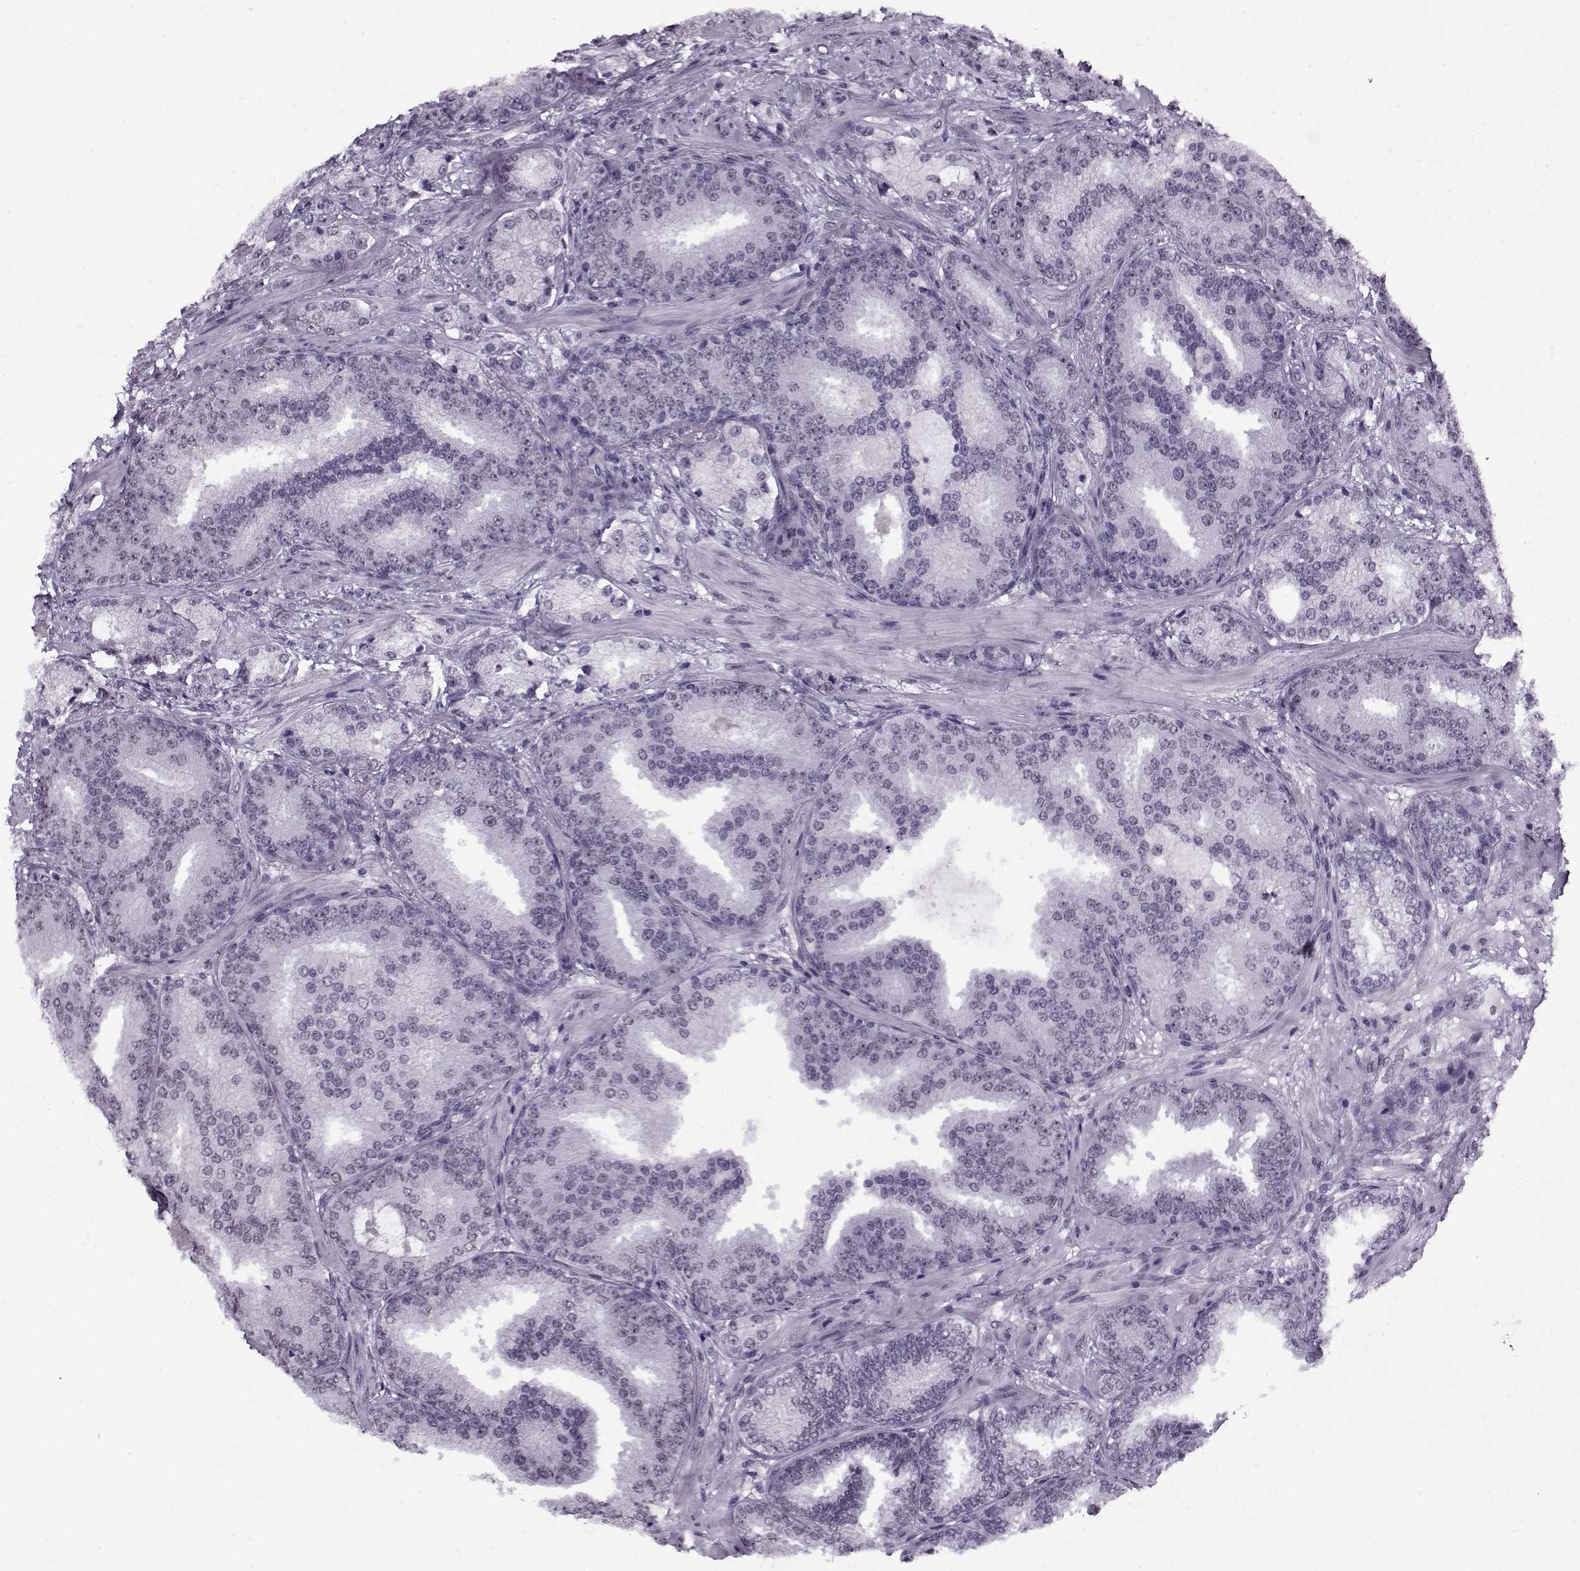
{"staining": {"intensity": "negative", "quantity": "none", "location": "none"}, "tissue": "prostate cancer", "cell_type": "Tumor cells", "image_type": "cancer", "snomed": [{"axis": "morphology", "description": "Adenocarcinoma, Low grade"}, {"axis": "topography", "description": "Prostate"}], "caption": "A photomicrograph of prostate cancer stained for a protein exhibits no brown staining in tumor cells.", "gene": "PRMT8", "patient": {"sex": "male", "age": 68}}